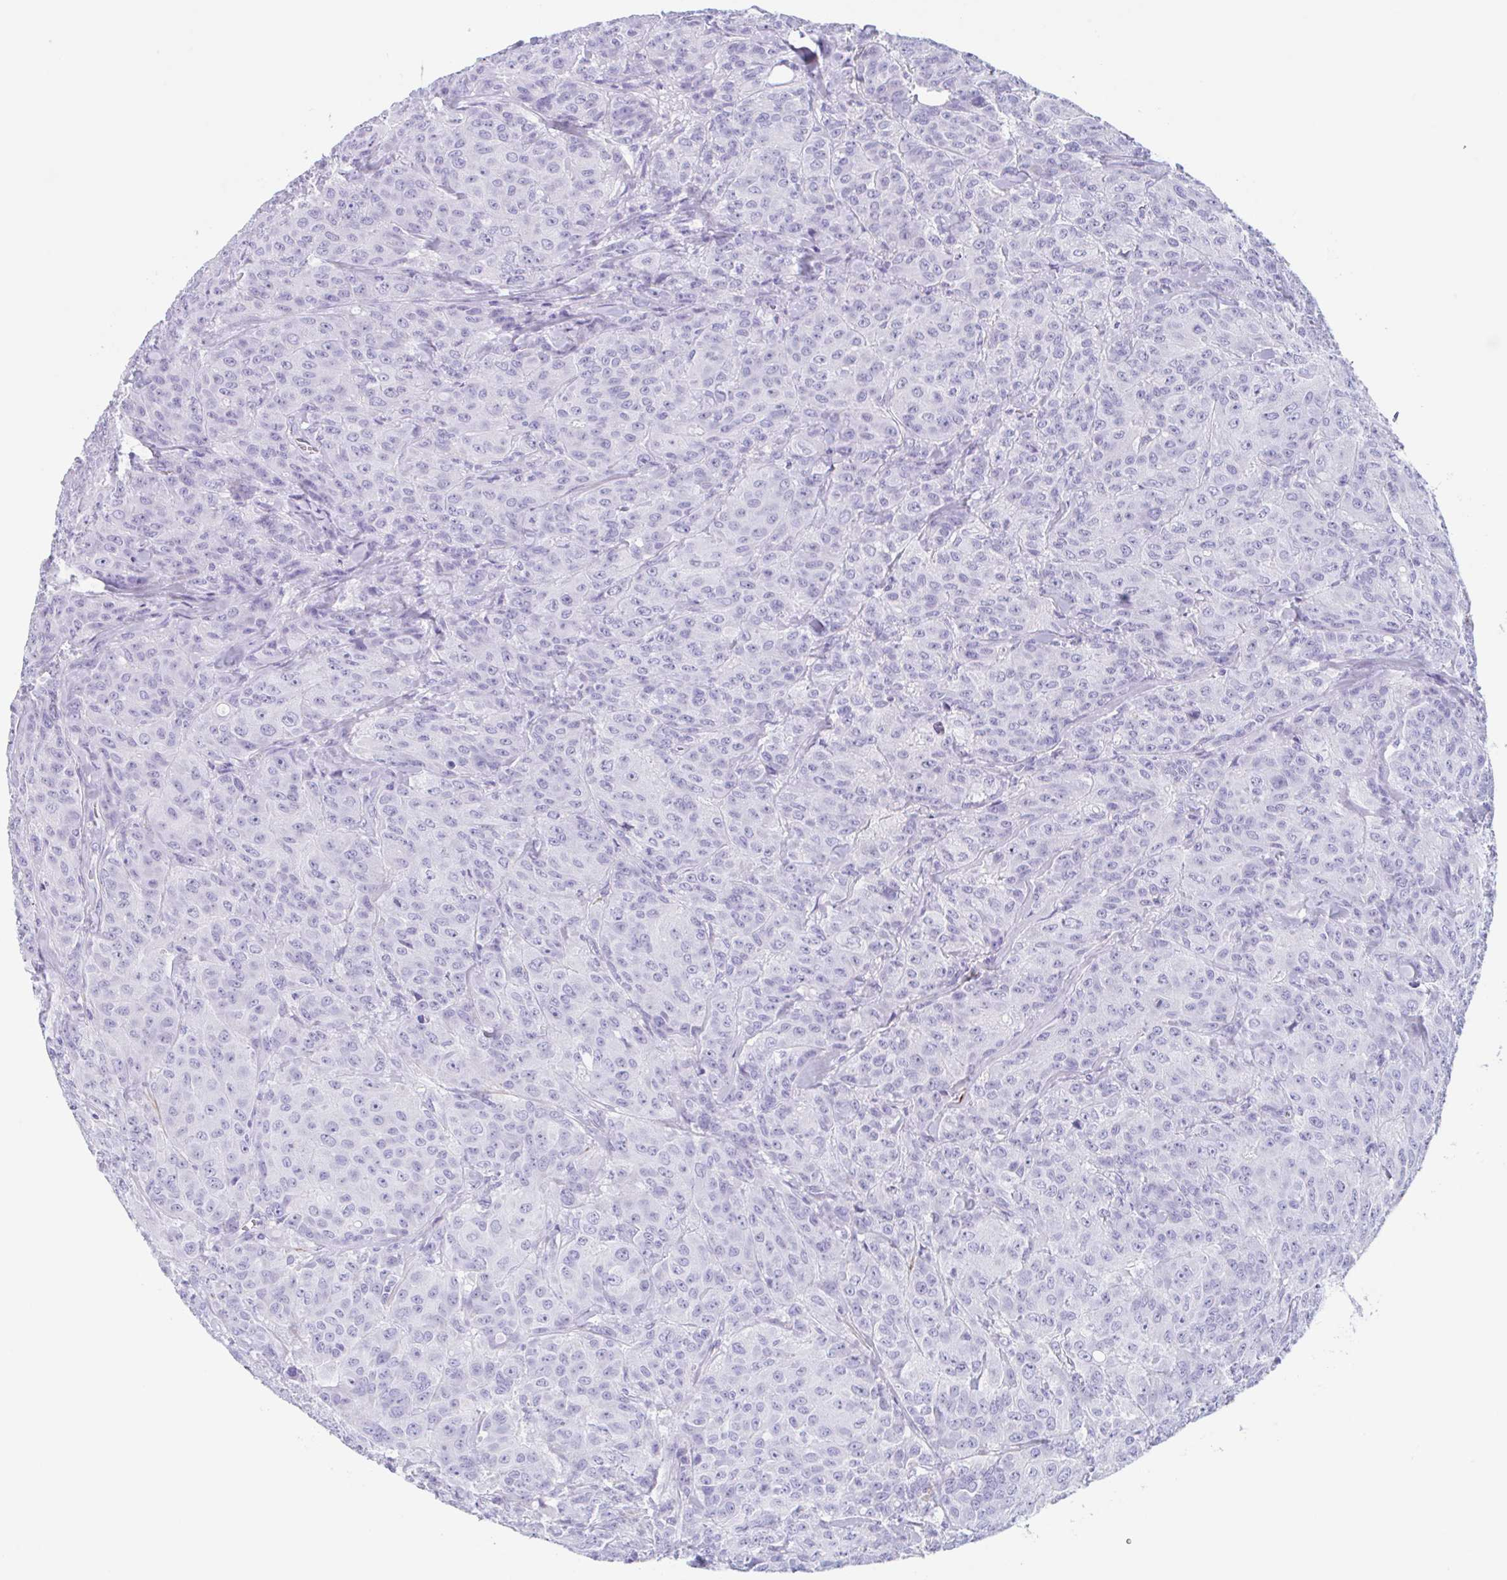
{"staining": {"intensity": "negative", "quantity": "none", "location": "none"}, "tissue": "breast cancer", "cell_type": "Tumor cells", "image_type": "cancer", "snomed": [{"axis": "morphology", "description": "Normal tissue, NOS"}, {"axis": "morphology", "description": "Duct carcinoma"}, {"axis": "topography", "description": "Breast"}], "caption": "Immunohistochemical staining of intraductal carcinoma (breast) shows no significant expression in tumor cells.", "gene": "TAS2R41", "patient": {"sex": "female", "age": 43}}